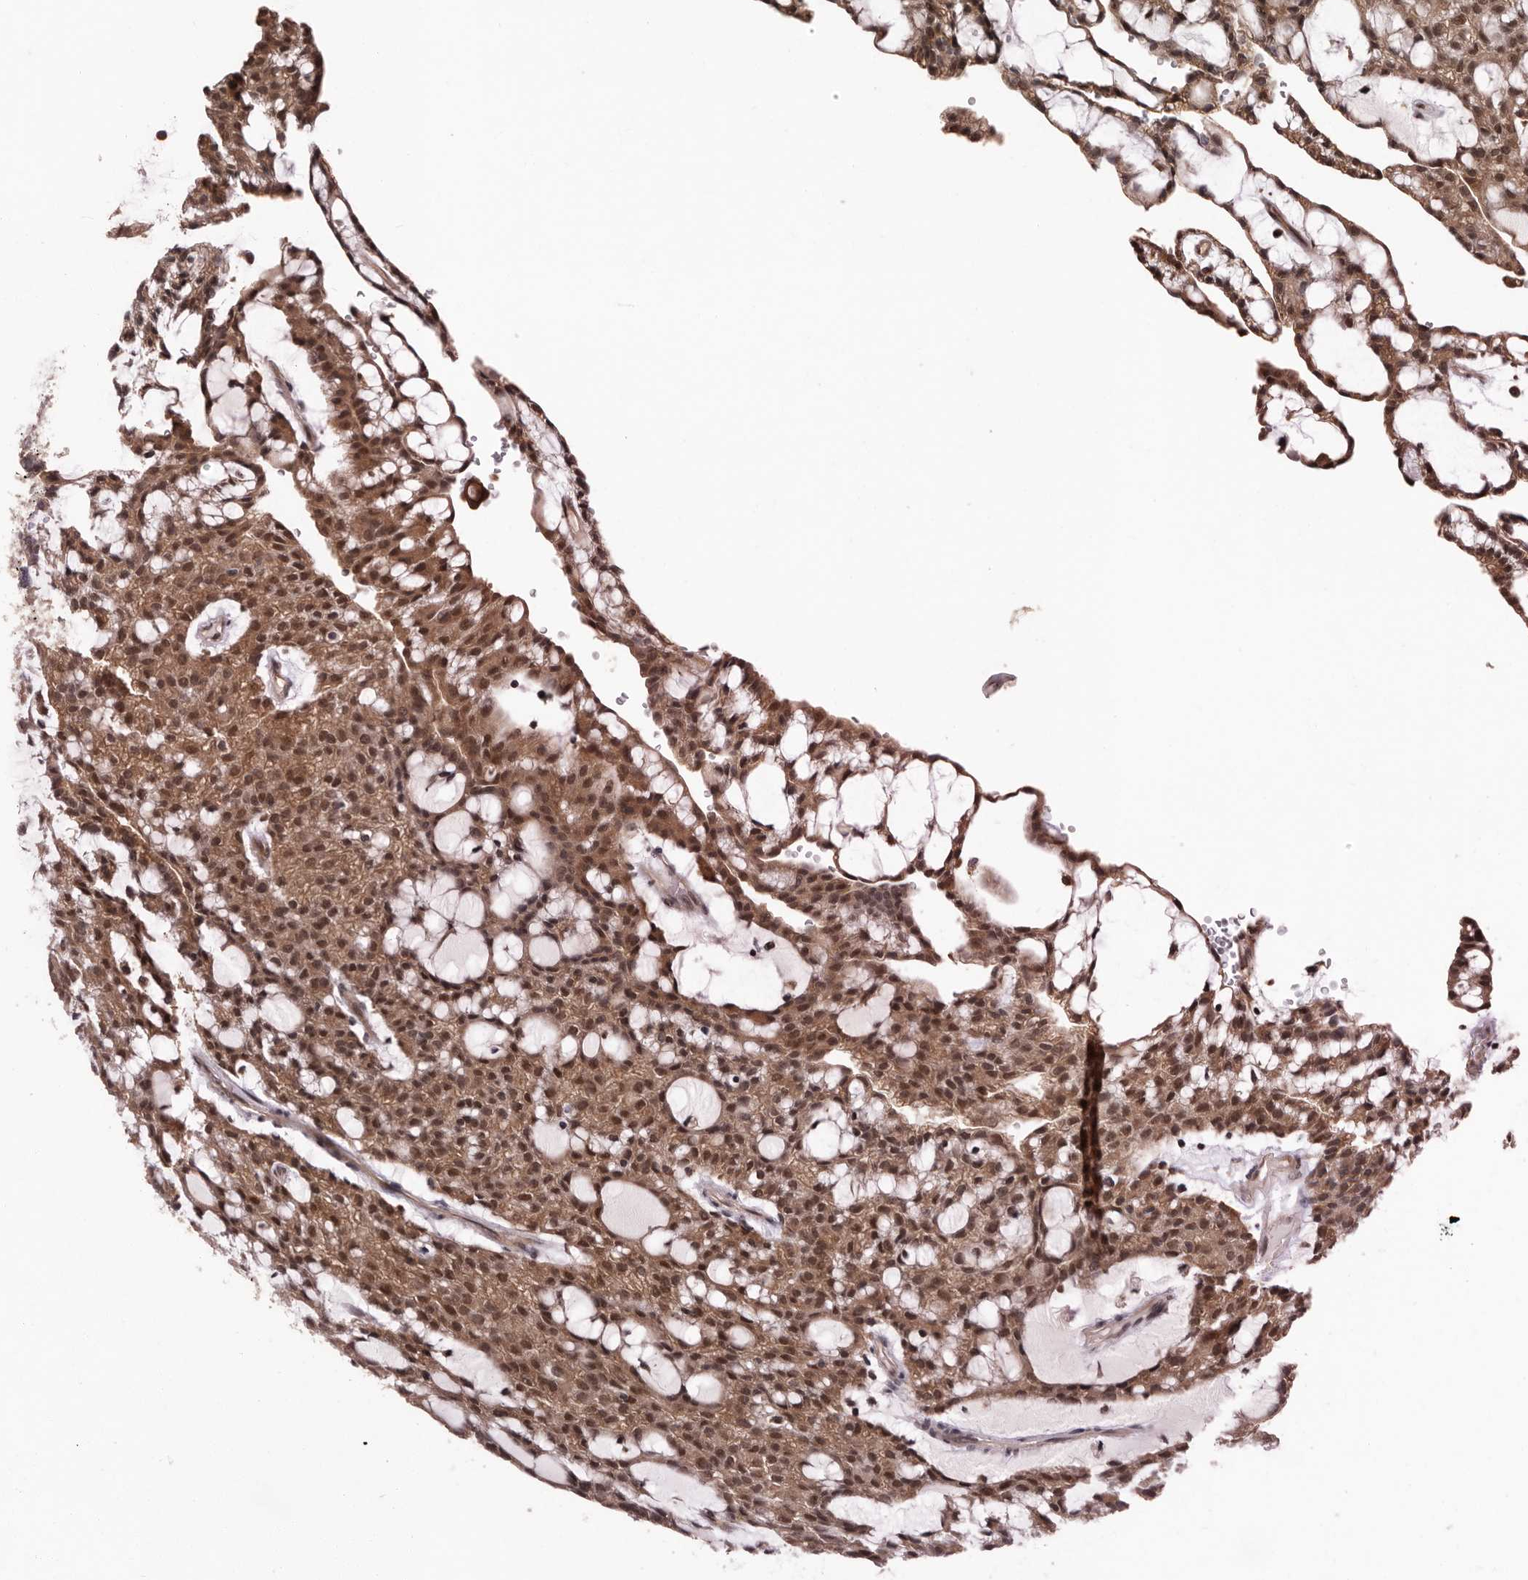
{"staining": {"intensity": "moderate", "quantity": ">75%", "location": "cytoplasmic/membranous,nuclear"}, "tissue": "renal cancer", "cell_type": "Tumor cells", "image_type": "cancer", "snomed": [{"axis": "morphology", "description": "Adenocarcinoma, NOS"}, {"axis": "topography", "description": "Kidney"}], "caption": "Renal cancer stained with a brown dye displays moderate cytoplasmic/membranous and nuclear positive positivity in approximately >75% of tumor cells.", "gene": "VPS37A", "patient": {"sex": "male", "age": 63}}